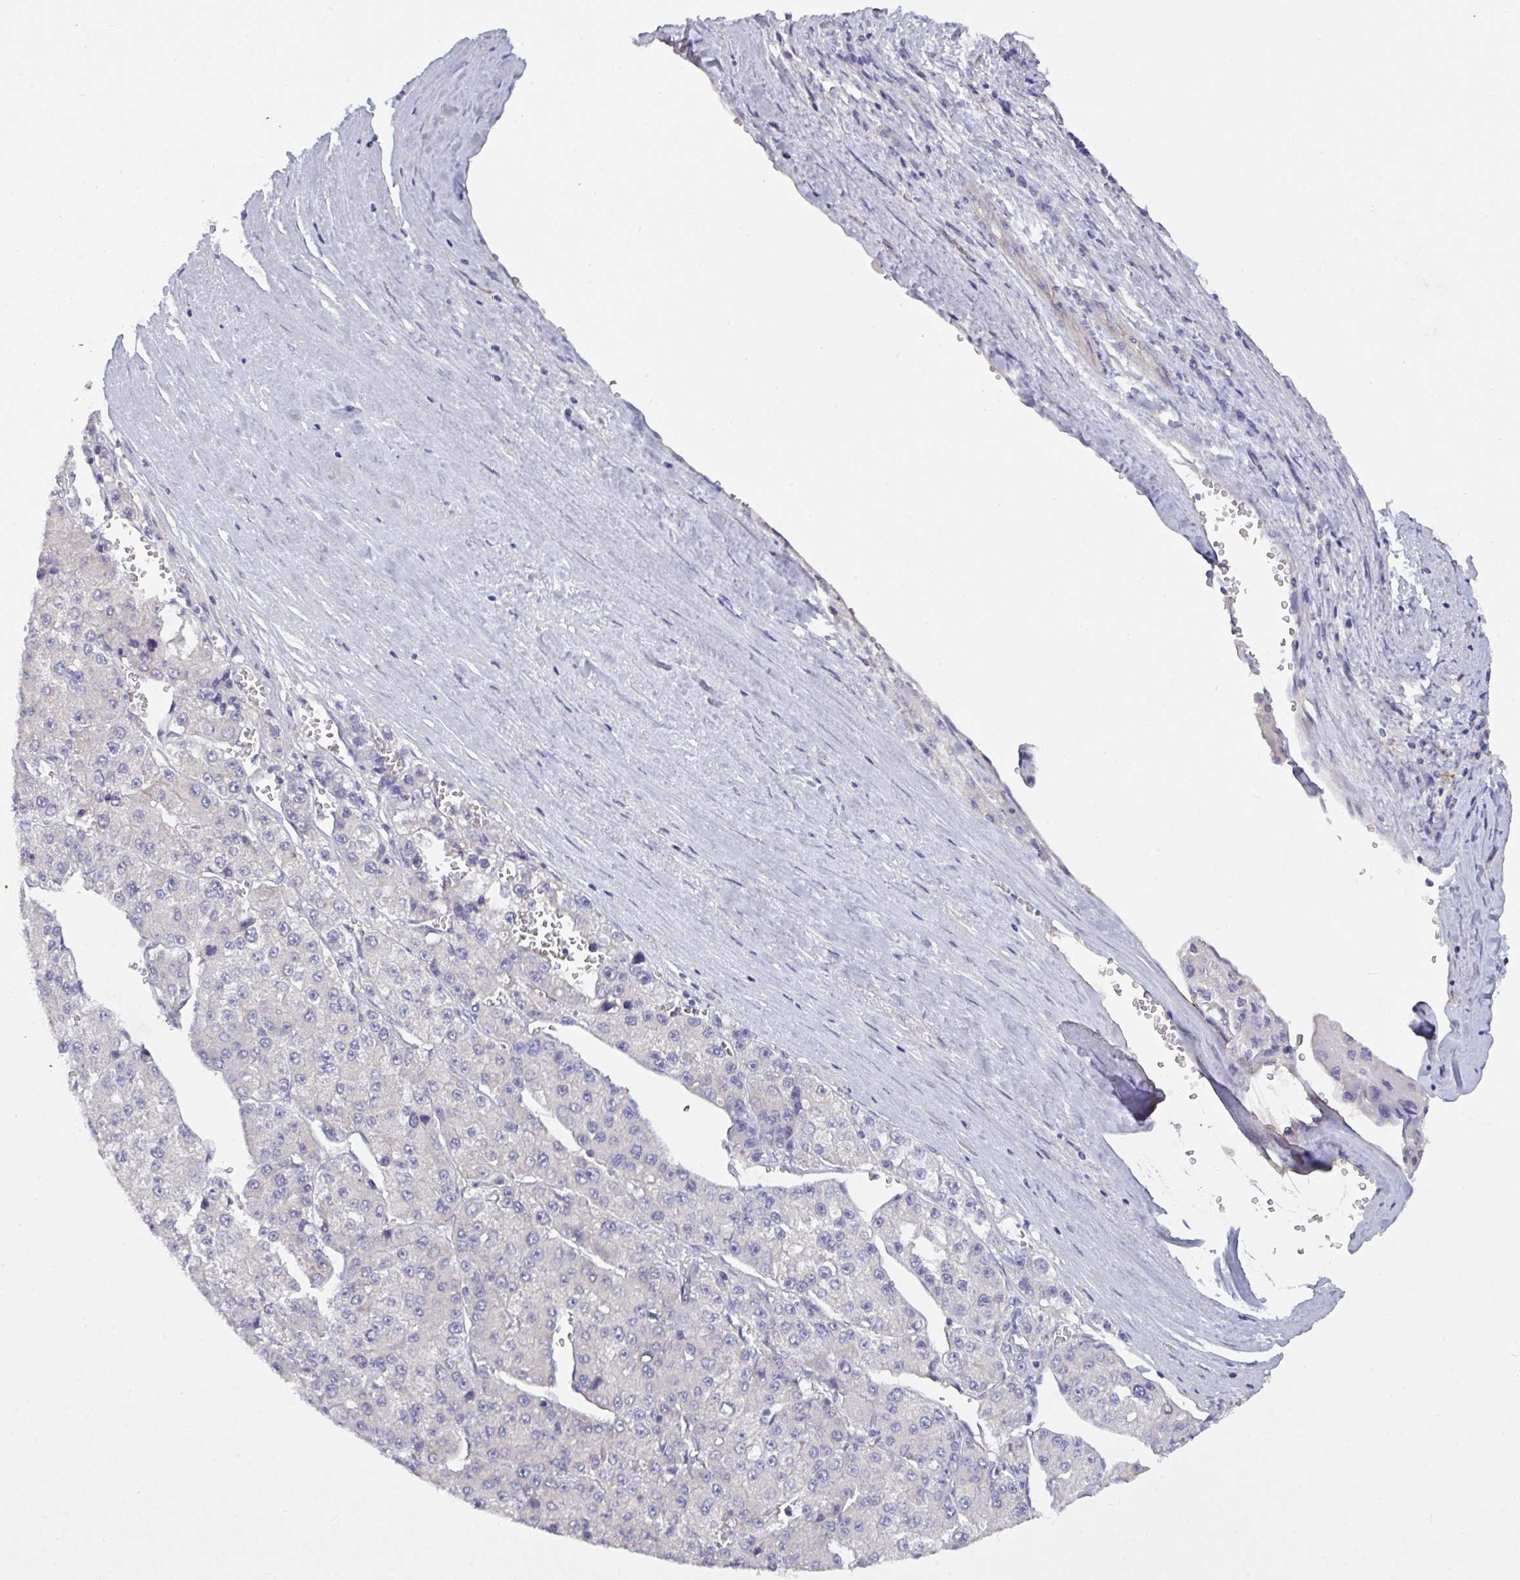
{"staining": {"intensity": "negative", "quantity": "none", "location": "none"}, "tissue": "liver cancer", "cell_type": "Tumor cells", "image_type": "cancer", "snomed": [{"axis": "morphology", "description": "Carcinoma, Hepatocellular, NOS"}, {"axis": "topography", "description": "Liver"}], "caption": "Immunohistochemistry histopathology image of liver cancer stained for a protein (brown), which displays no staining in tumor cells. (Brightfield microscopy of DAB IHC at high magnification).", "gene": "SLC66A1", "patient": {"sex": "female", "age": 73}}